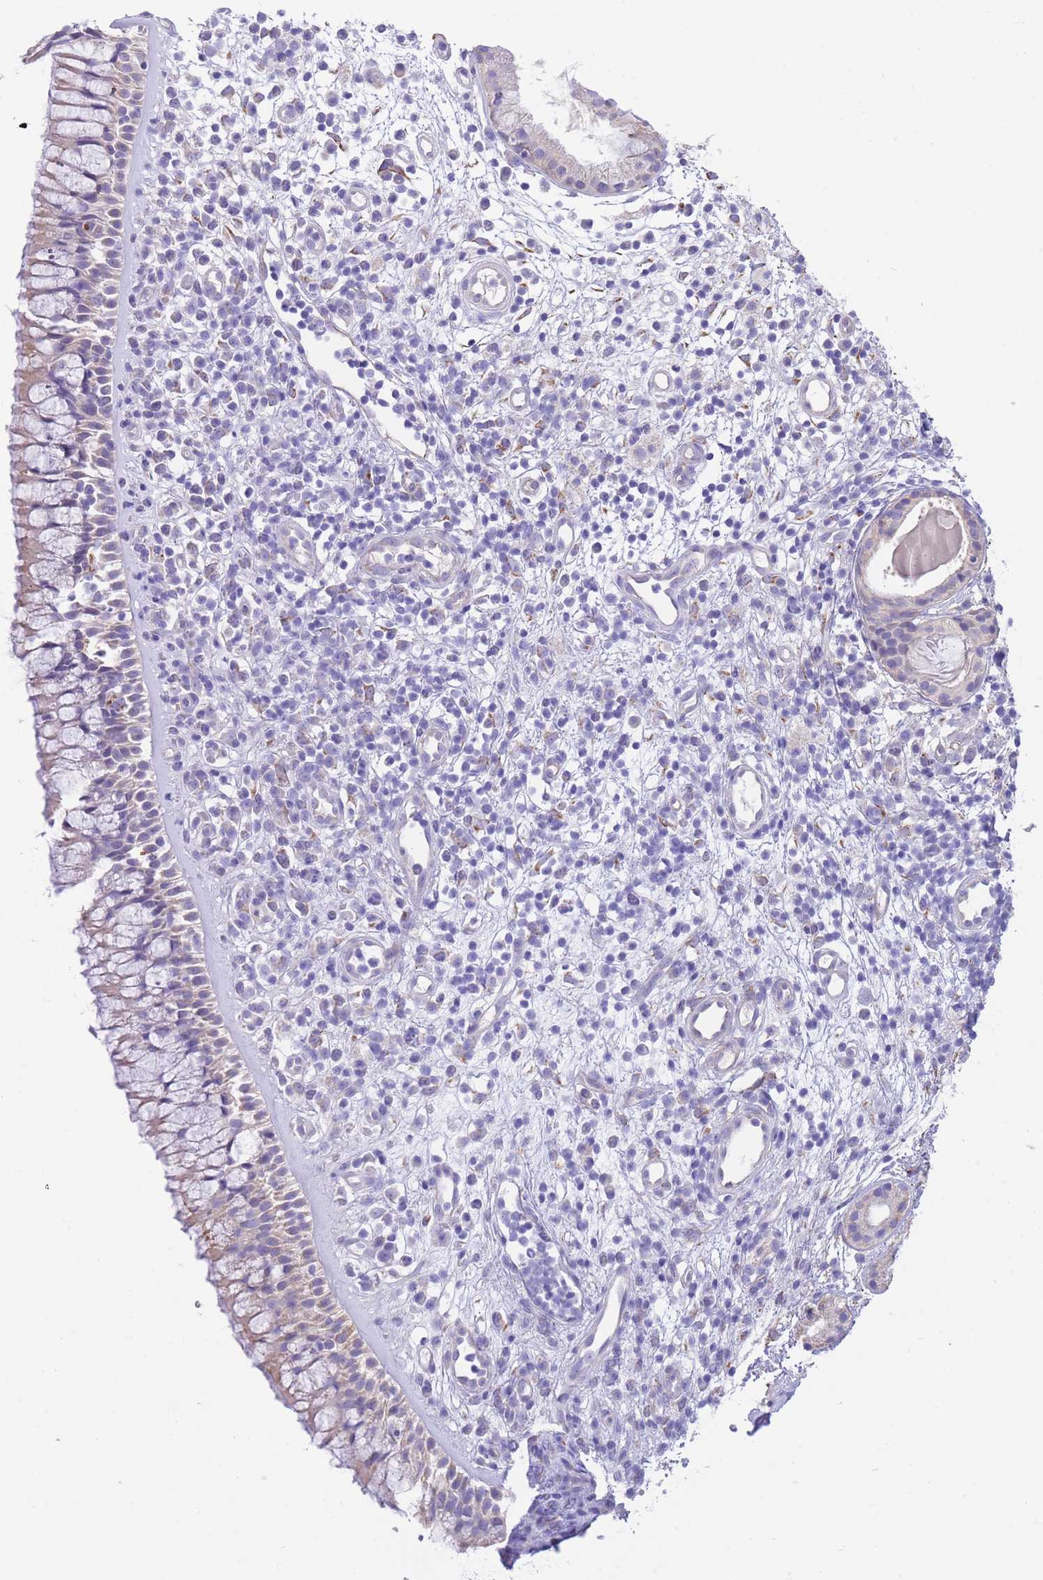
{"staining": {"intensity": "weak", "quantity": "<25%", "location": "cytoplasmic/membranous"}, "tissue": "nasopharynx", "cell_type": "Respiratory epithelial cells", "image_type": "normal", "snomed": [{"axis": "morphology", "description": "Normal tissue, NOS"}, {"axis": "topography", "description": "Nasopharynx"}], "caption": "The histopathology image reveals no significant expression in respiratory epithelial cells of nasopharynx. Nuclei are stained in blue.", "gene": "PGM1", "patient": {"sex": "male", "age": 63}}